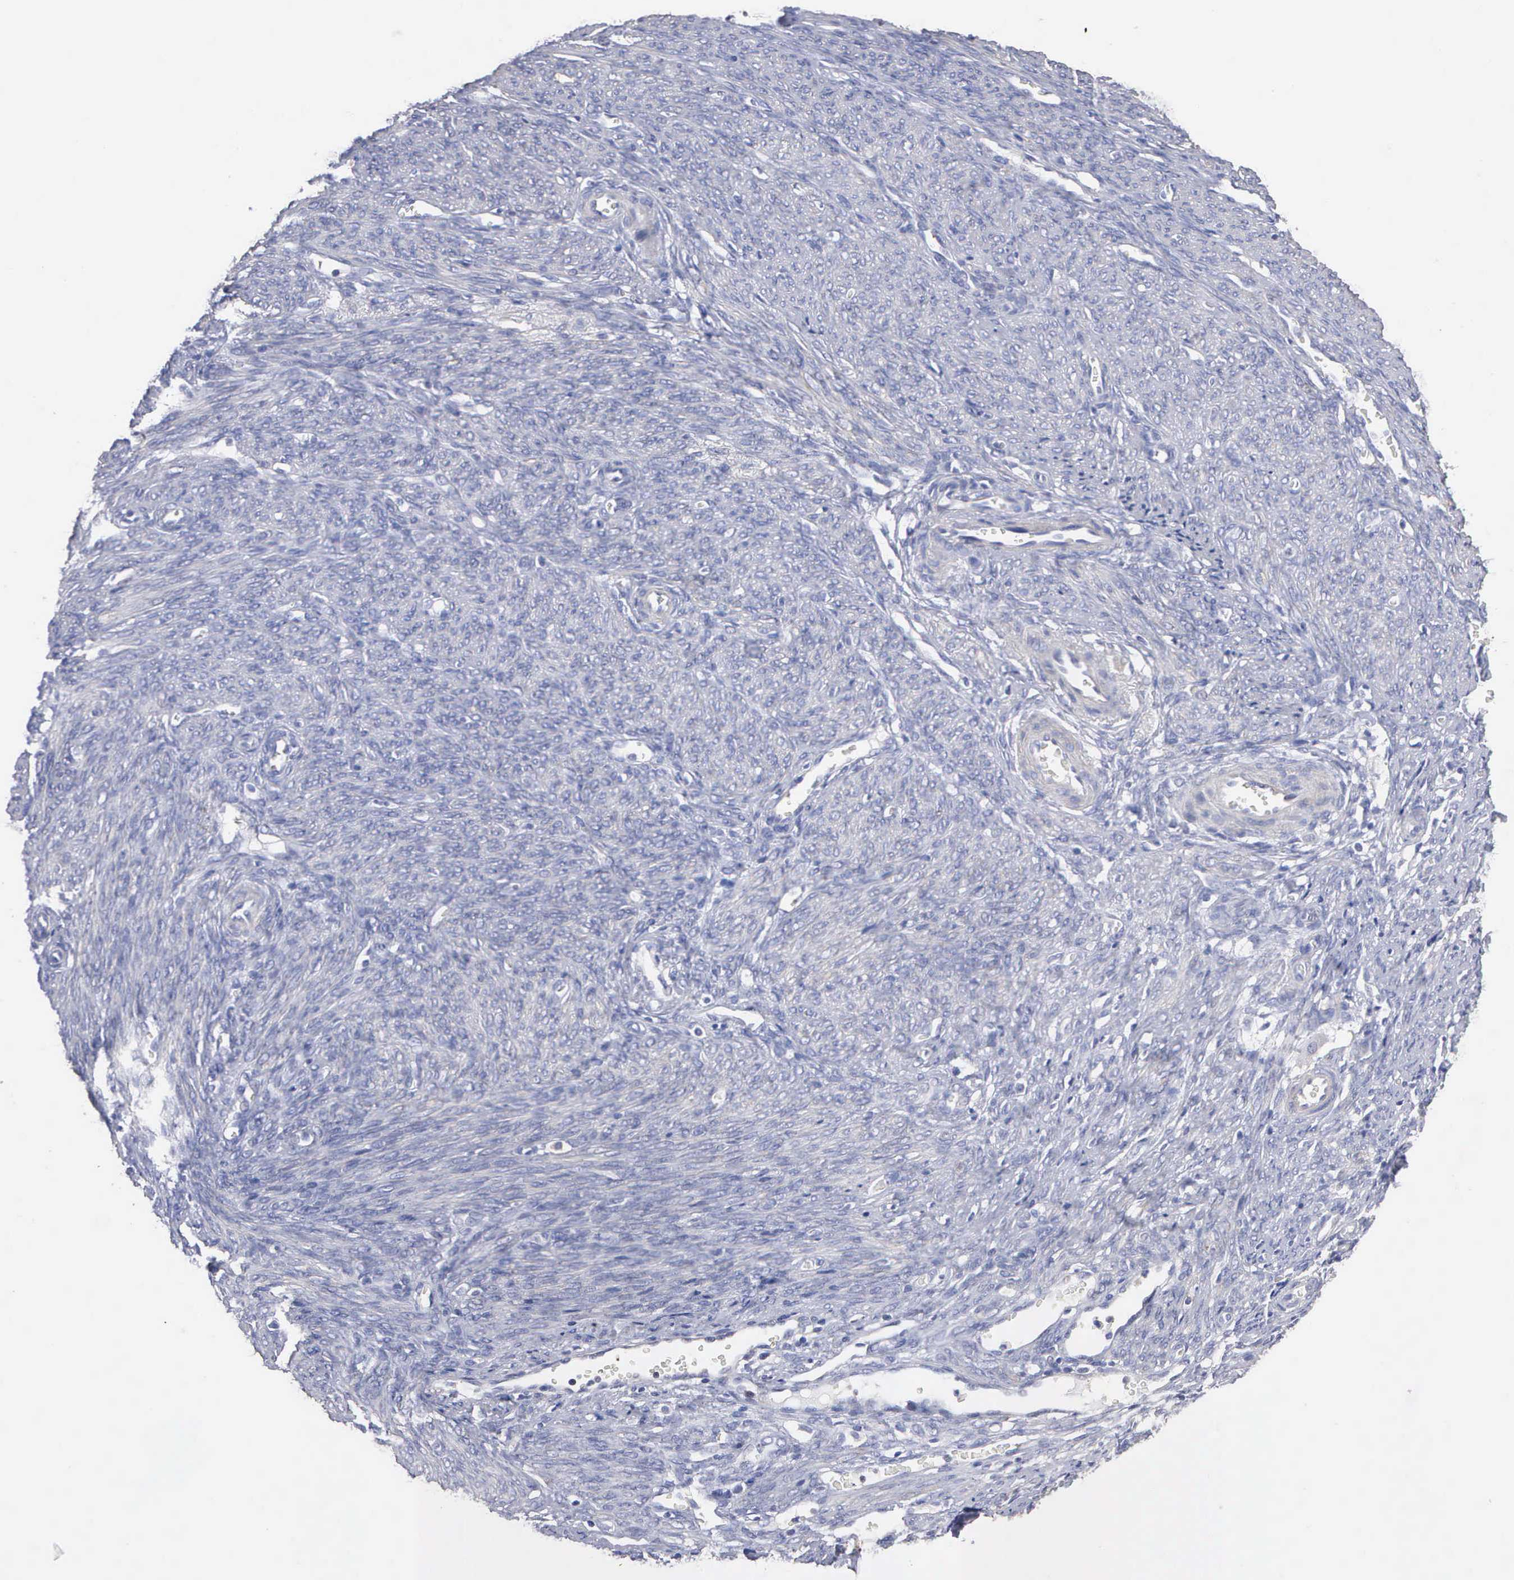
{"staining": {"intensity": "negative", "quantity": "none", "location": "none"}, "tissue": "endometrium", "cell_type": "Cells in endometrial stroma", "image_type": "normal", "snomed": [{"axis": "morphology", "description": "Normal tissue, NOS"}, {"axis": "topography", "description": "Uterus"}], "caption": "Immunohistochemistry (IHC) micrograph of normal endometrium stained for a protein (brown), which displays no staining in cells in endometrial stroma. (DAB immunohistochemistry (IHC) visualized using brightfield microscopy, high magnification).", "gene": "ELFN2", "patient": {"sex": "female", "age": 83}}